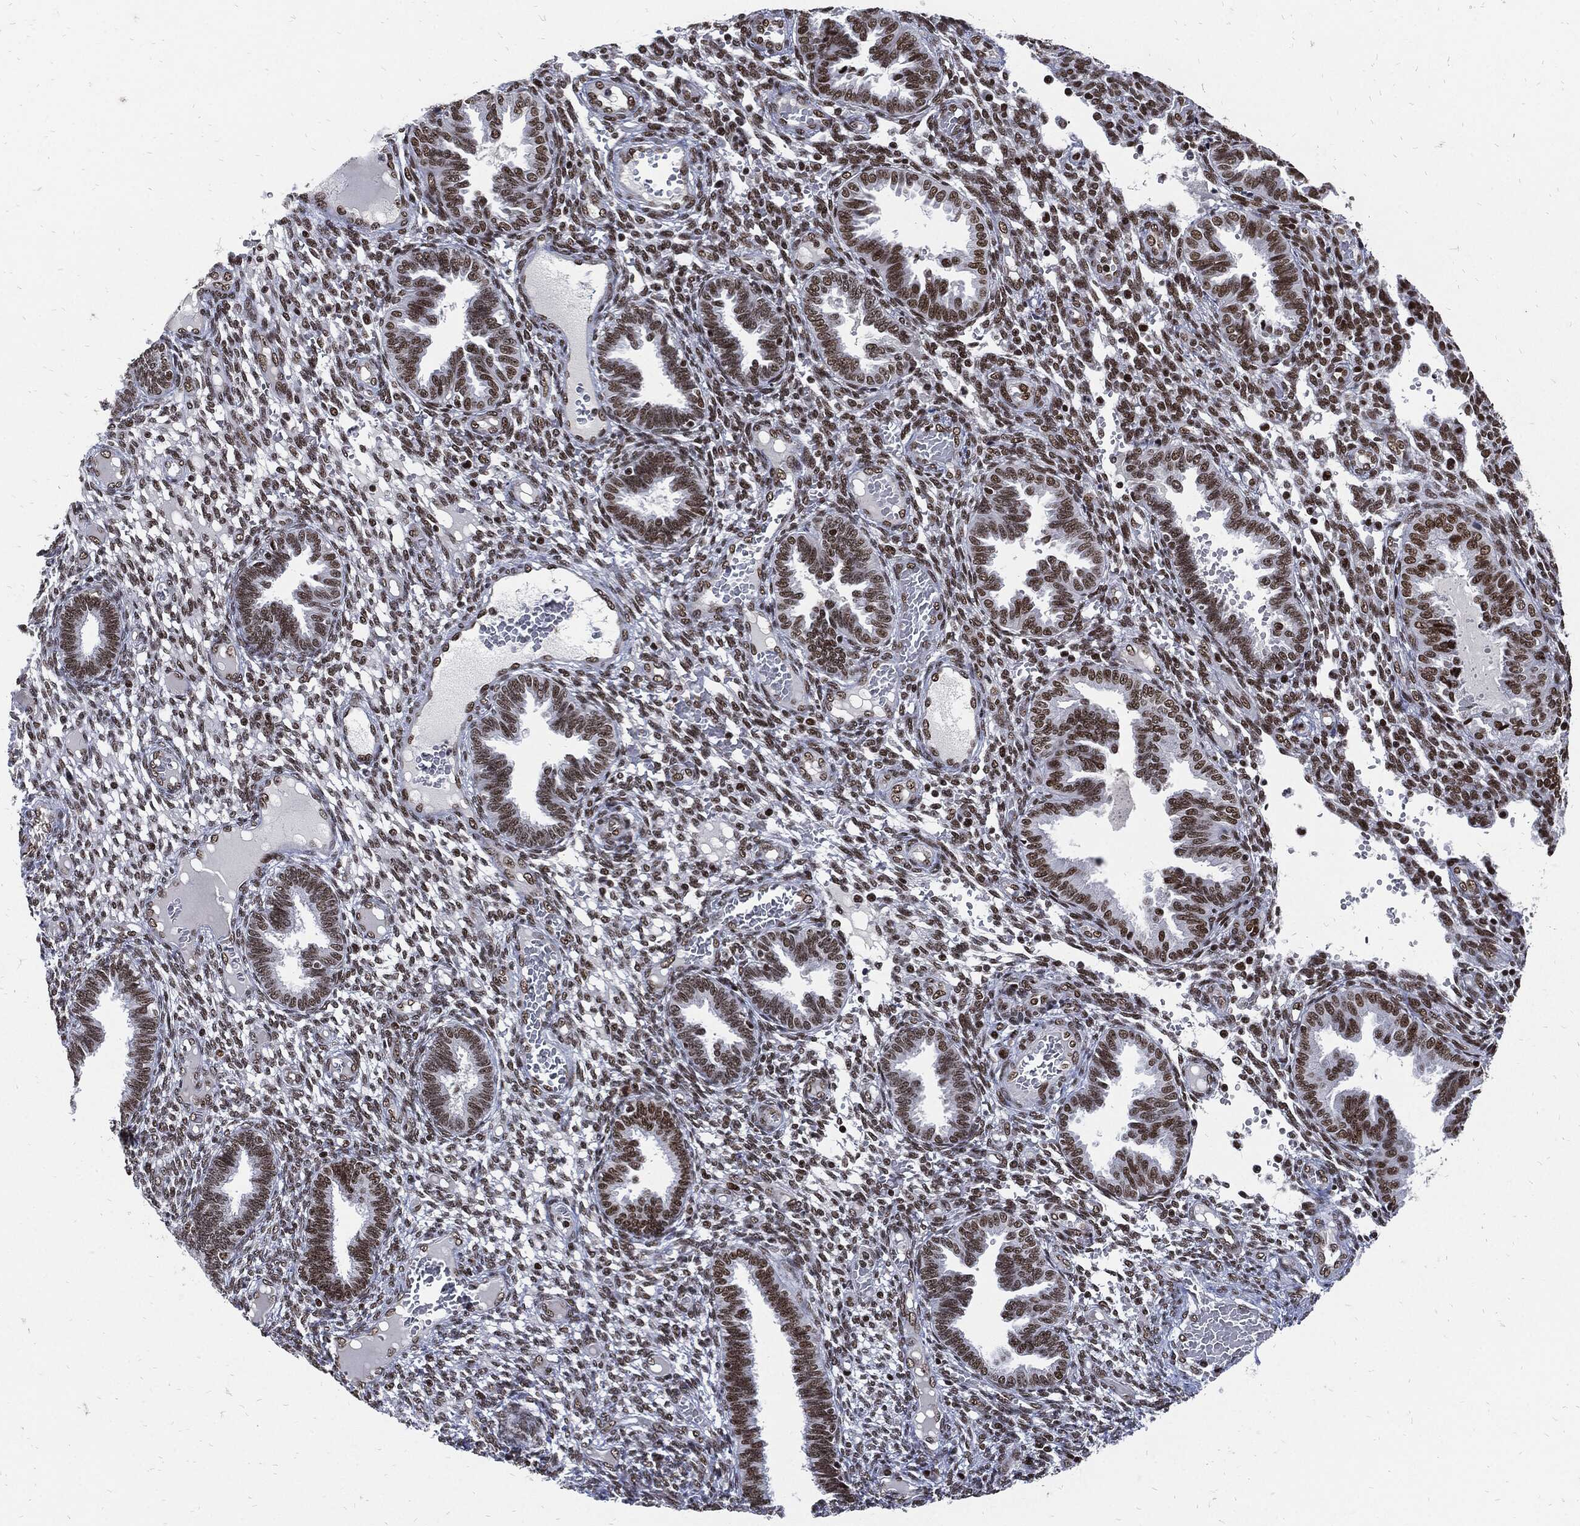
{"staining": {"intensity": "moderate", "quantity": ">75%", "location": "nuclear"}, "tissue": "endometrium", "cell_type": "Cells in endometrial stroma", "image_type": "normal", "snomed": [{"axis": "morphology", "description": "Normal tissue, NOS"}, {"axis": "topography", "description": "Endometrium"}], "caption": "Unremarkable endometrium was stained to show a protein in brown. There is medium levels of moderate nuclear positivity in about >75% of cells in endometrial stroma.", "gene": "TERF2", "patient": {"sex": "female", "age": 42}}